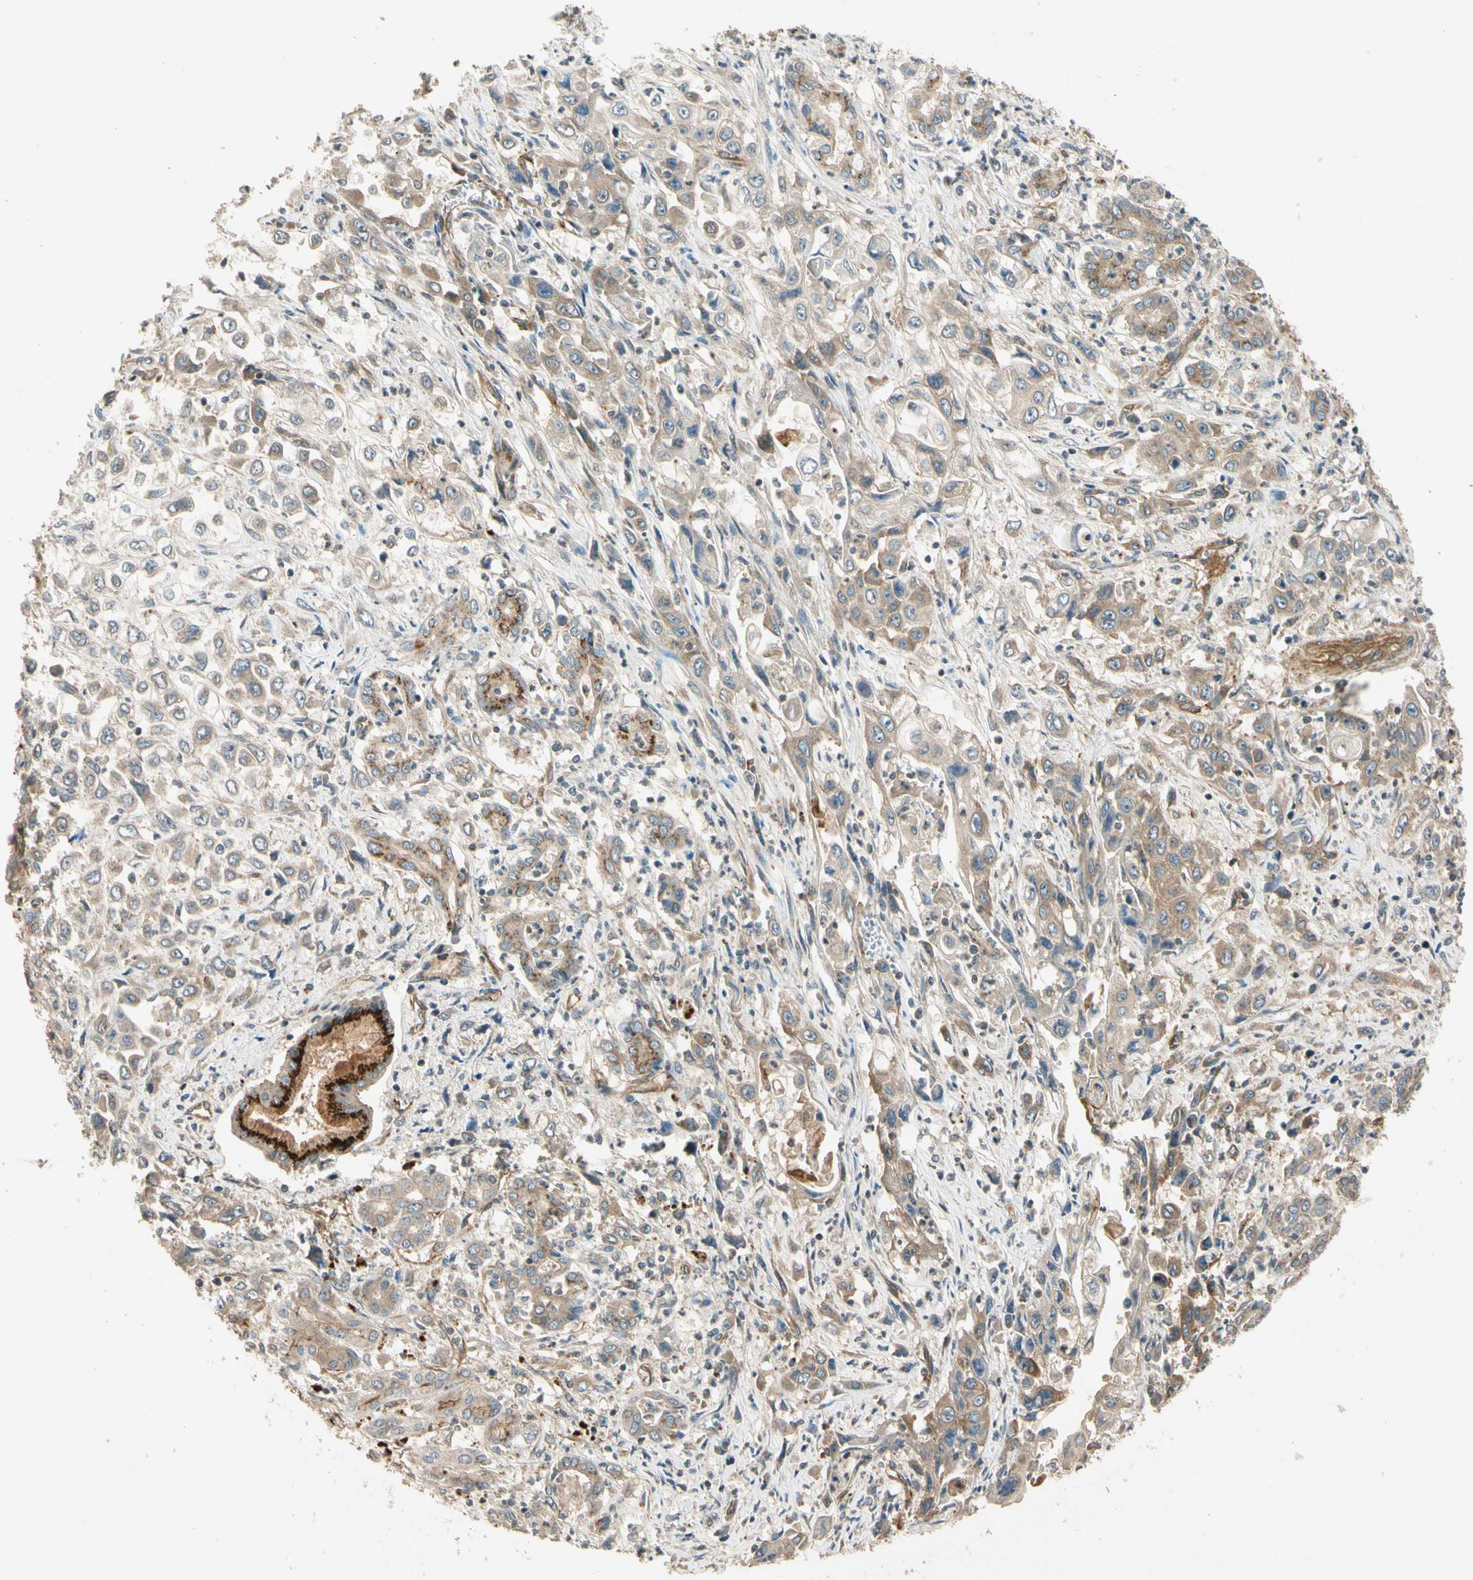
{"staining": {"intensity": "strong", "quantity": "<25%", "location": "cytoplasmic/membranous"}, "tissue": "pancreatic cancer", "cell_type": "Tumor cells", "image_type": "cancer", "snomed": [{"axis": "morphology", "description": "Adenocarcinoma, NOS"}, {"axis": "topography", "description": "Pancreas"}], "caption": "Immunohistochemistry image of adenocarcinoma (pancreatic) stained for a protein (brown), which reveals medium levels of strong cytoplasmic/membranous expression in about <25% of tumor cells.", "gene": "ROCK2", "patient": {"sex": "male", "age": 70}}